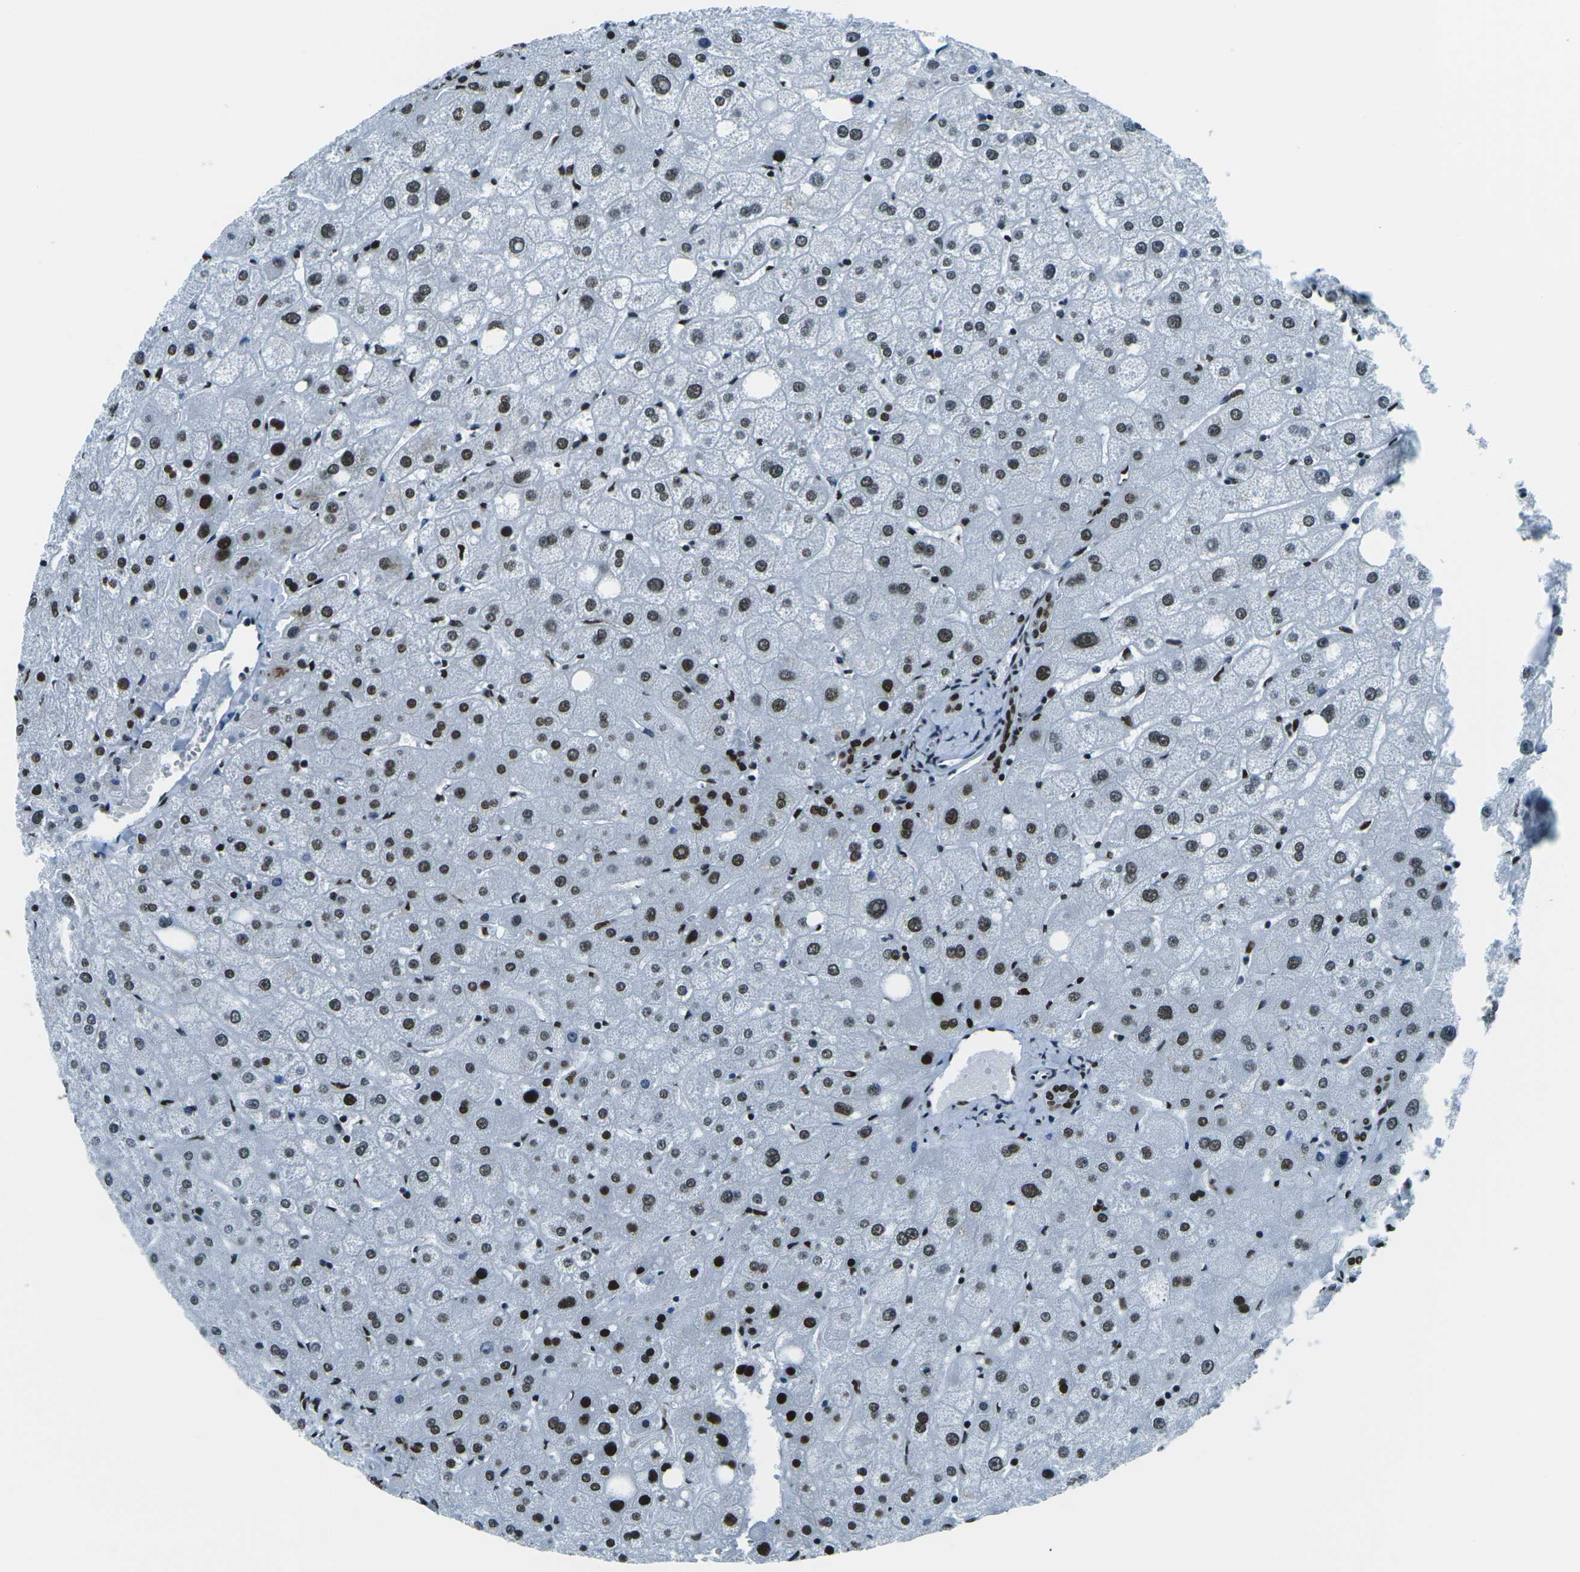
{"staining": {"intensity": "strong", "quantity": ">75%", "location": "nuclear"}, "tissue": "liver", "cell_type": "Cholangiocytes", "image_type": "normal", "snomed": [{"axis": "morphology", "description": "Normal tissue, NOS"}, {"axis": "topography", "description": "Liver"}], "caption": "Protein expression analysis of unremarkable human liver reveals strong nuclear expression in approximately >75% of cholangiocytes.", "gene": "HNRNPL", "patient": {"sex": "male", "age": 73}}